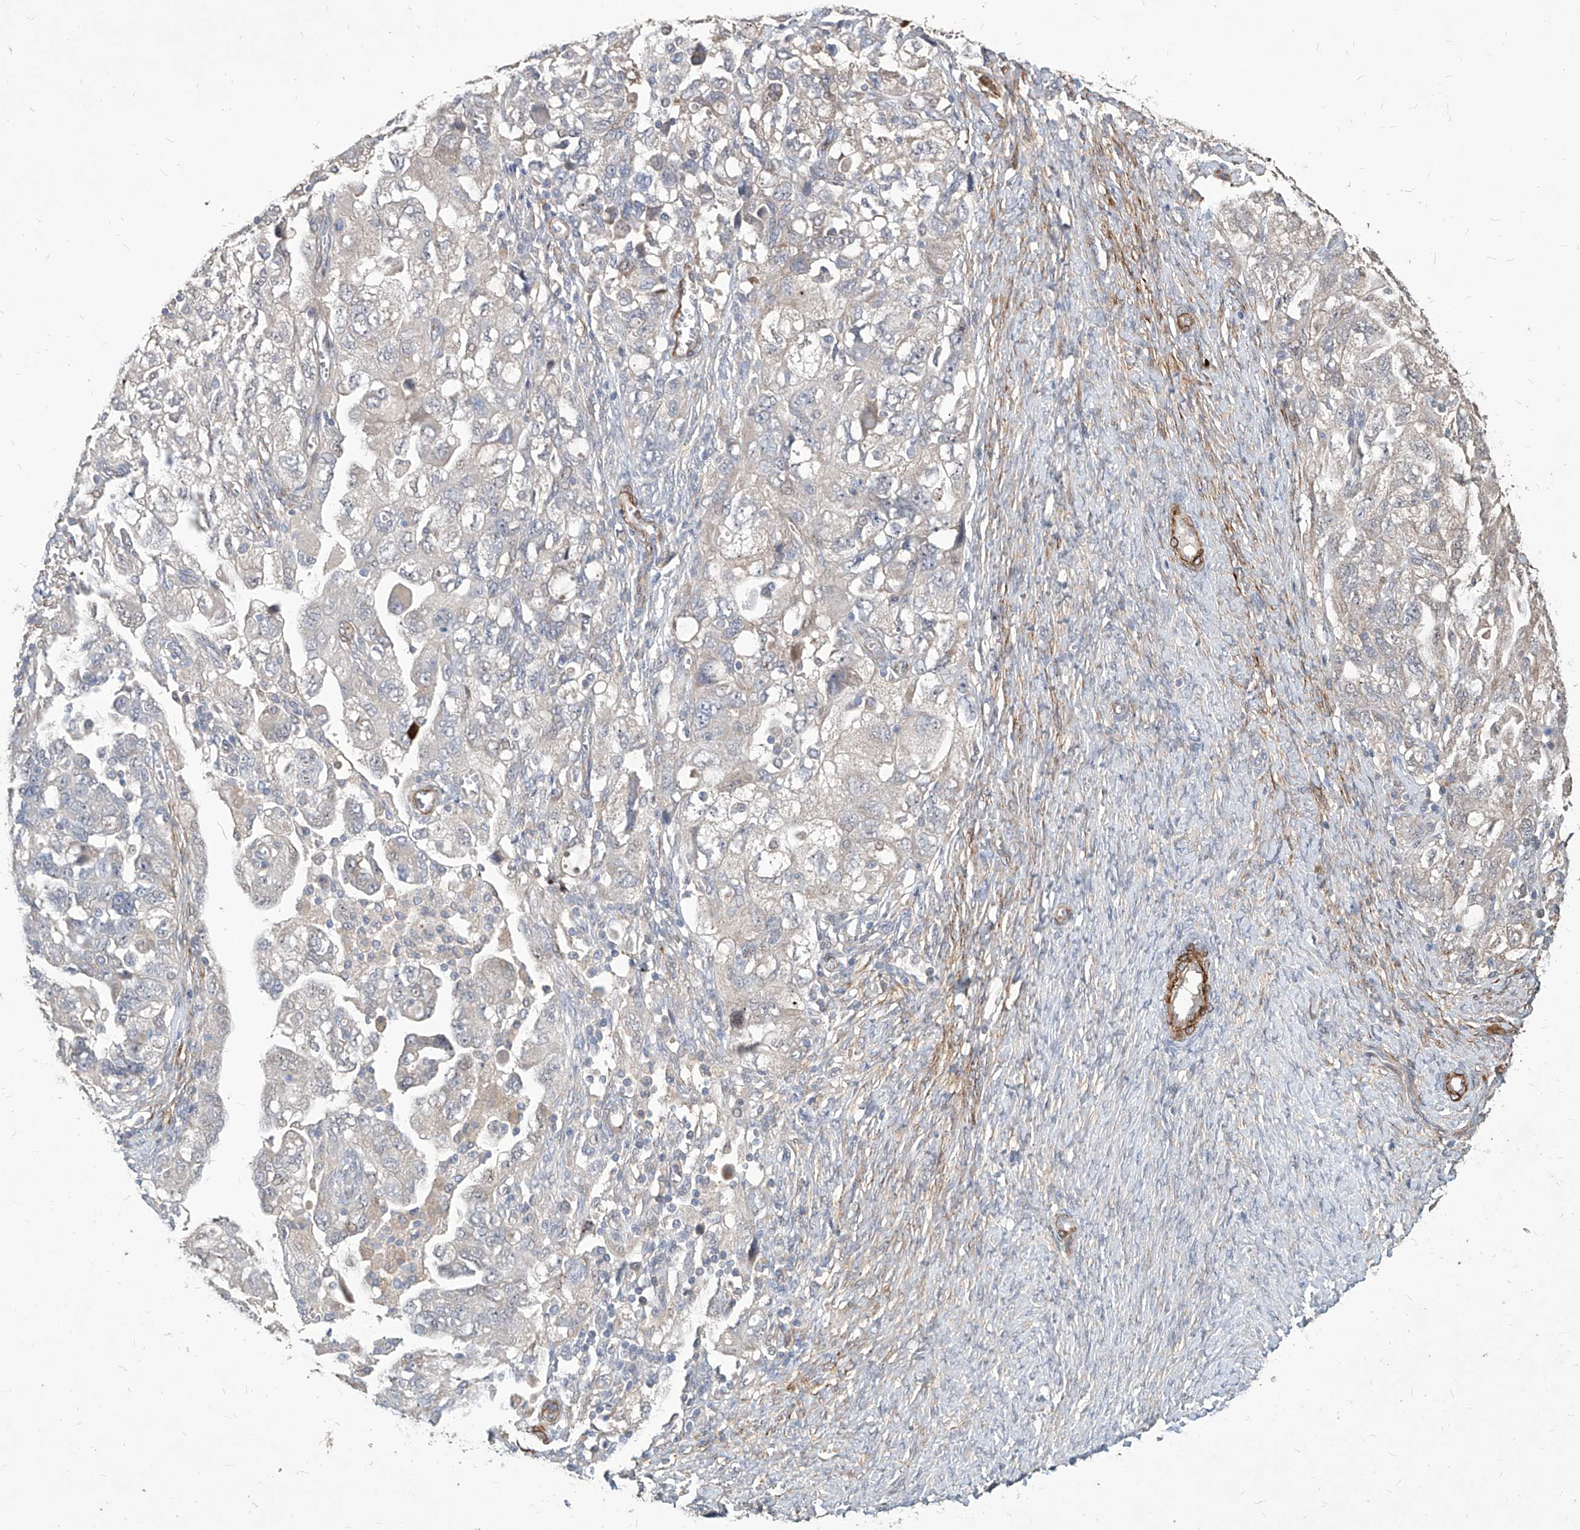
{"staining": {"intensity": "negative", "quantity": "none", "location": "none"}, "tissue": "ovarian cancer", "cell_type": "Tumor cells", "image_type": "cancer", "snomed": [{"axis": "morphology", "description": "Carcinoma, NOS"}, {"axis": "morphology", "description": "Cystadenocarcinoma, serous, NOS"}, {"axis": "topography", "description": "Ovary"}], "caption": "An immunohistochemistry photomicrograph of ovarian cancer is shown. There is no staining in tumor cells of ovarian cancer.", "gene": "FAM83B", "patient": {"sex": "female", "age": 69}}